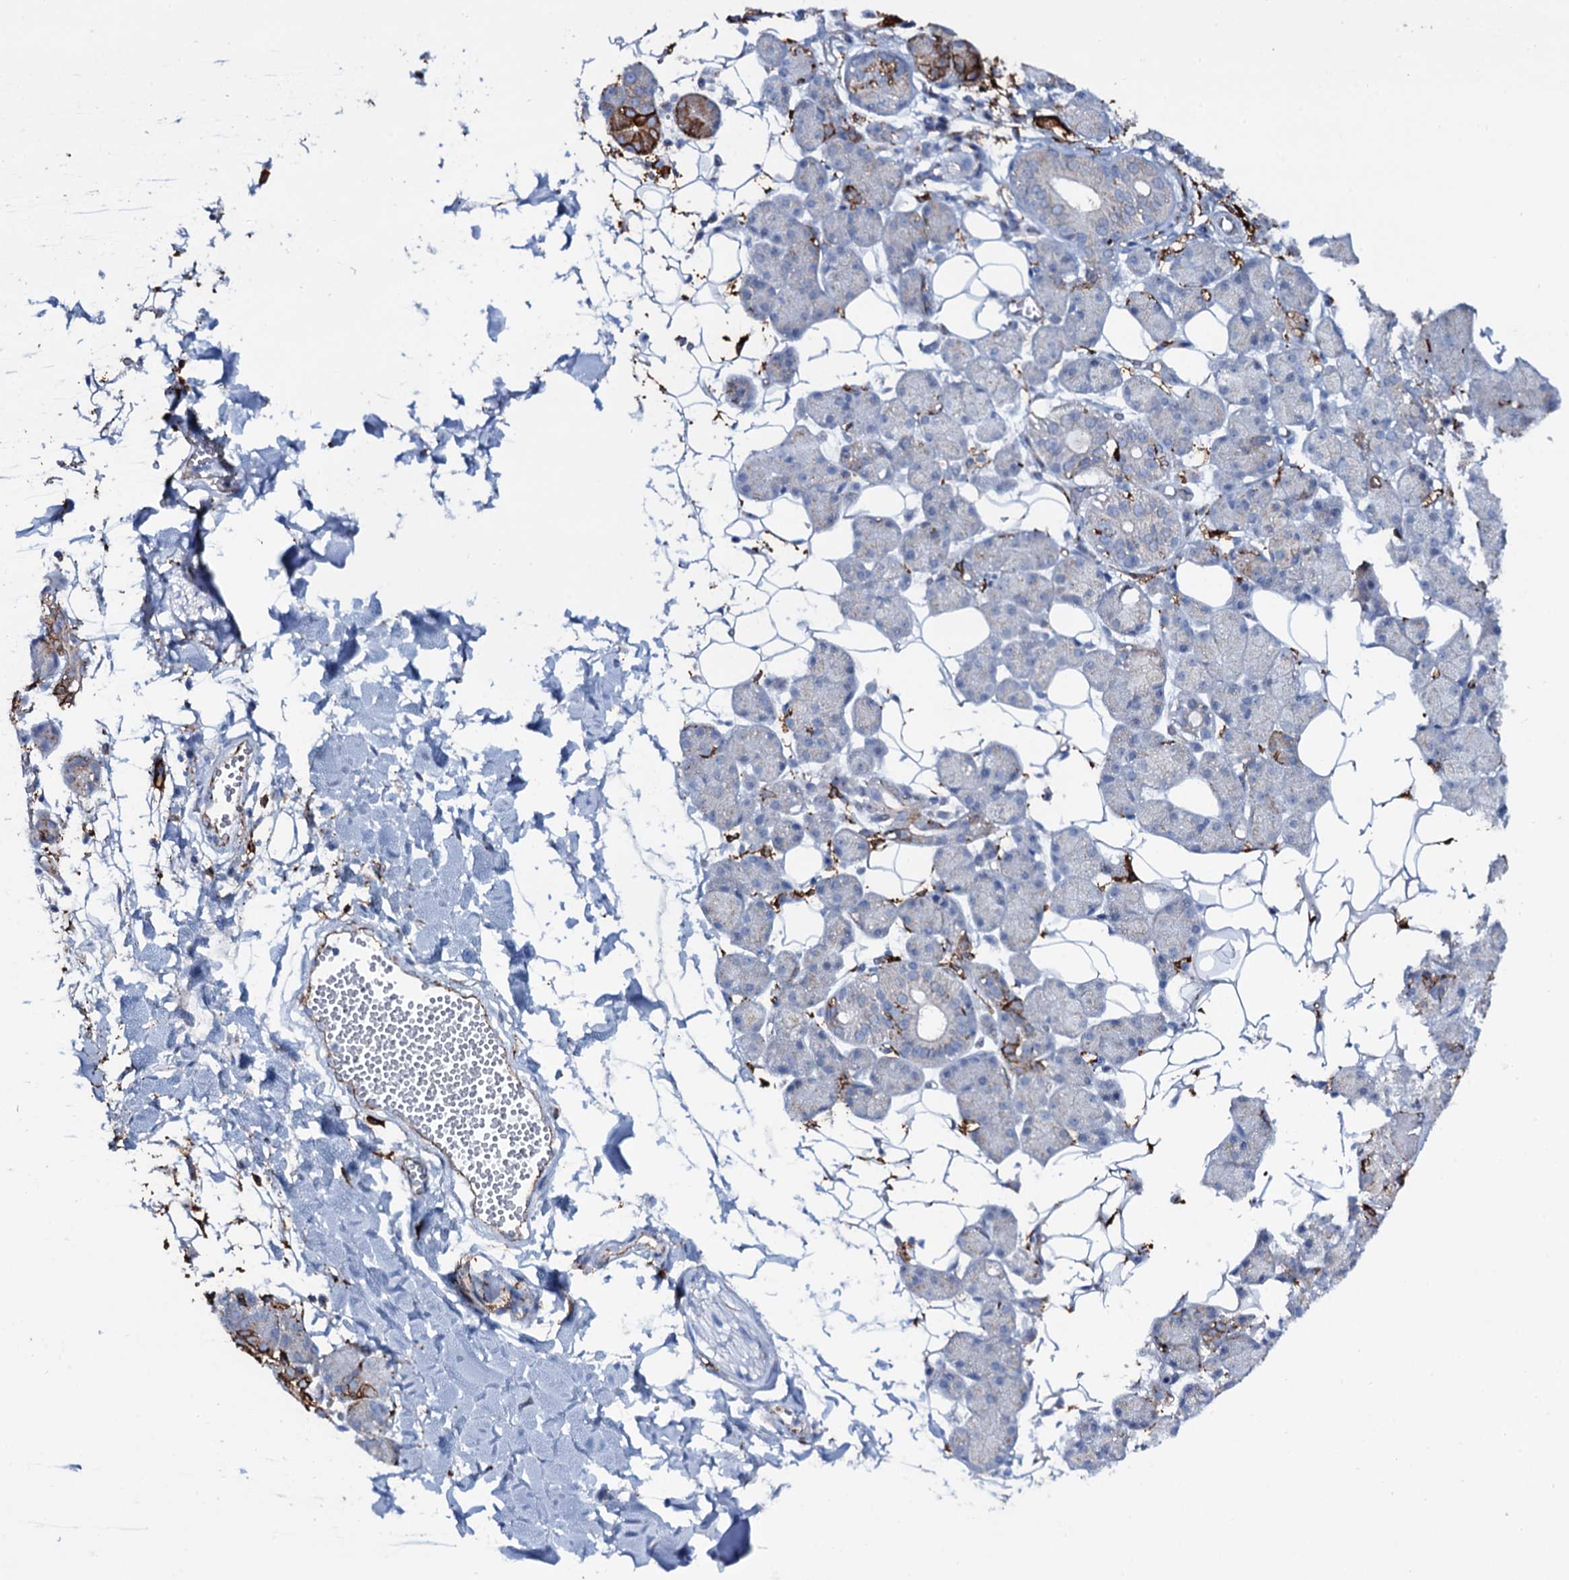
{"staining": {"intensity": "moderate", "quantity": "<25%", "location": "cytoplasmic/membranous"}, "tissue": "salivary gland", "cell_type": "Glandular cells", "image_type": "normal", "snomed": [{"axis": "morphology", "description": "Normal tissue, NOS"}, {"axis": "topography", "description": "Salivary gland"}], "caption": "High-magnification brightfield microscopy of benign salivary gland stained with DAB (brown) and counterstained with hematoxylin (blue). glandular cells exhibit moderate cytoplasmic/membranous expression is seen in approximately<25% of cells. The protein of interest is stained brown, and the nuclei are stained in blue (DAB (3,3'-diaminobenzidine) IHC with brightfield microscopy, high magnification).", "gene": "OSBPL2", "patient": {"sex": "female", "age": 33}}